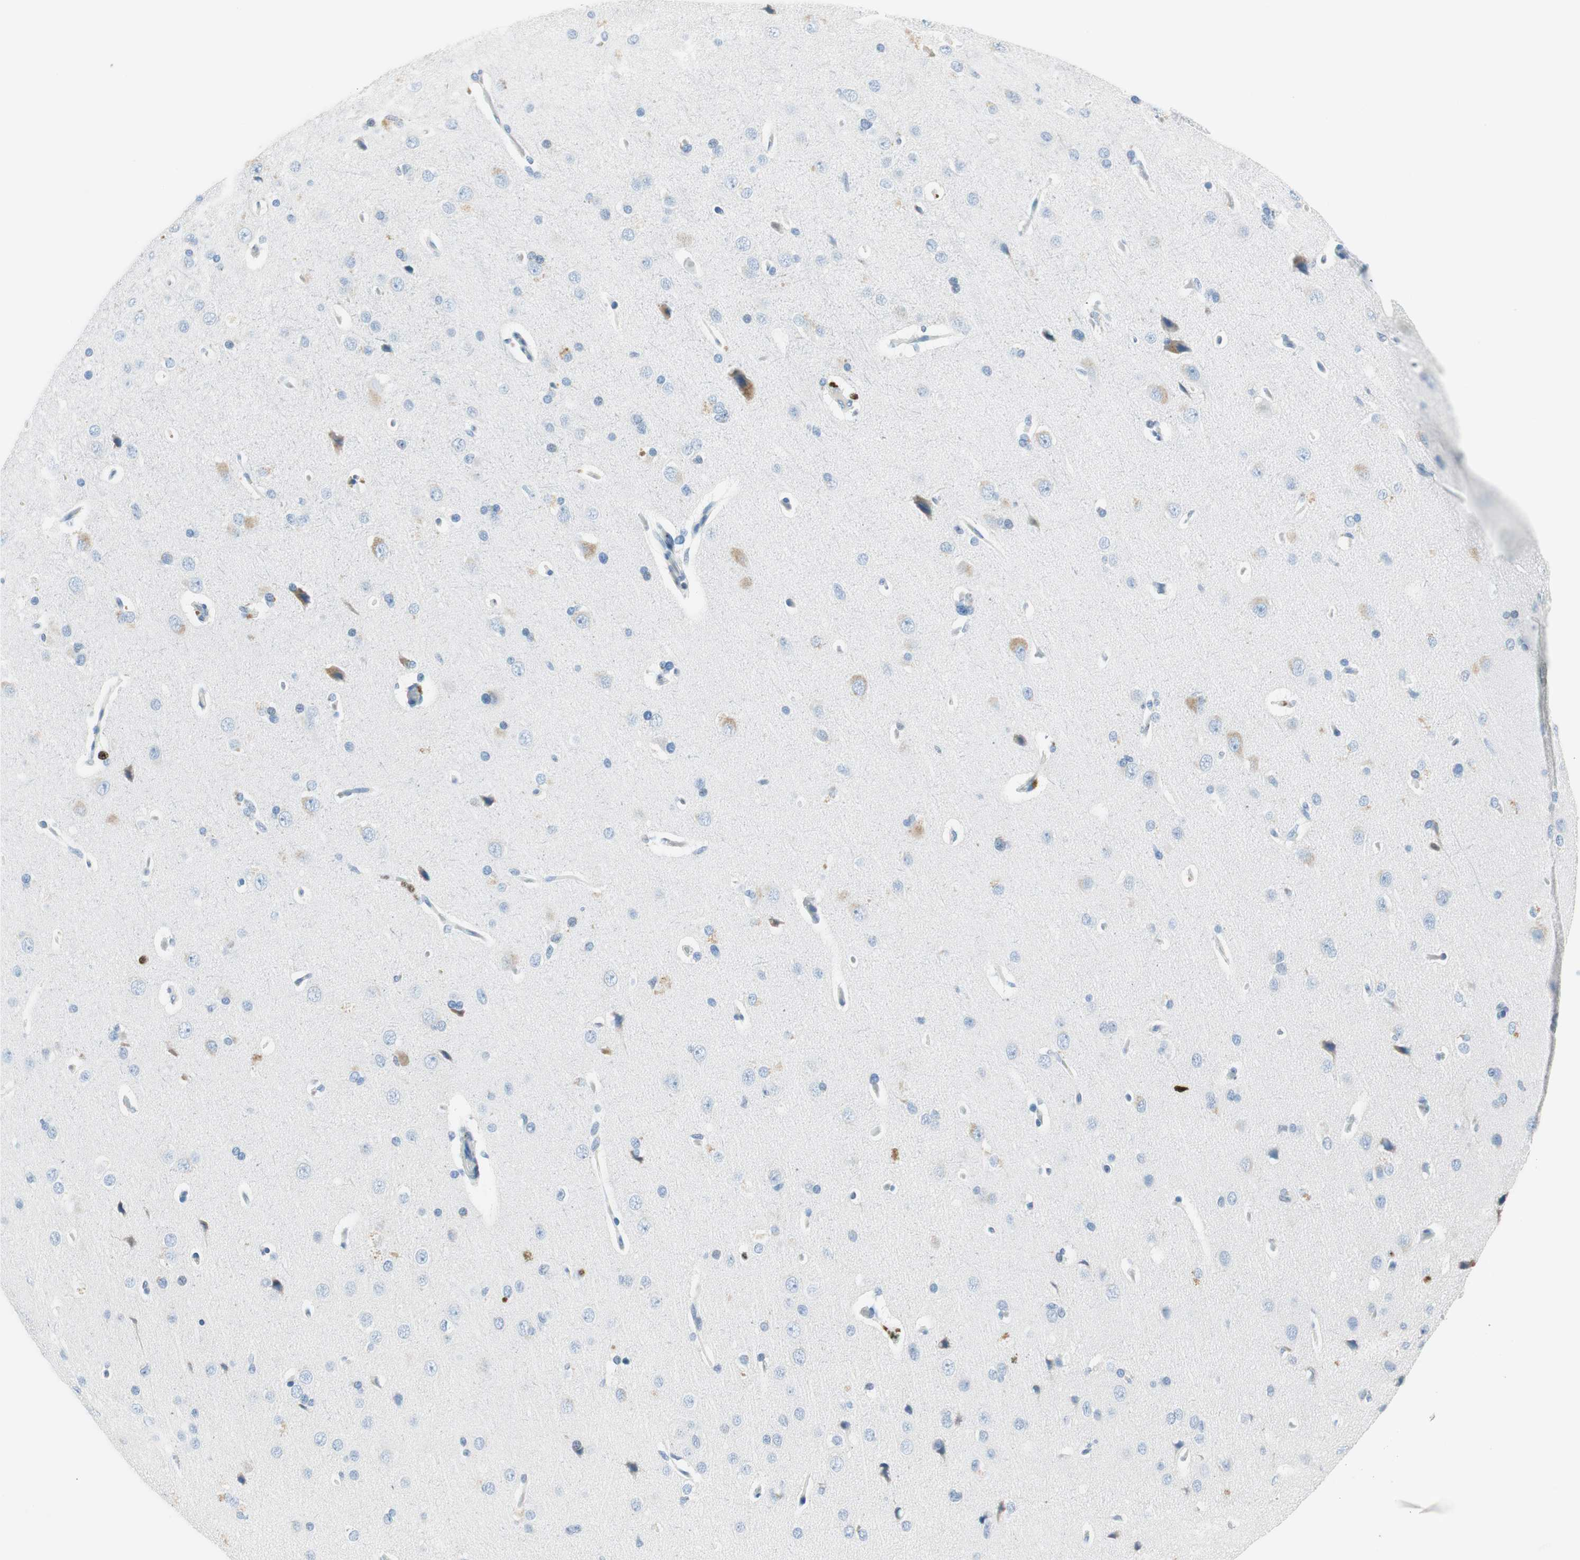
{"staining": {"intensity": "negative", "quantity": "none", "location": "none"}, "tissue": "cerebral cortex", "cell_type": "Endothelial cells", "image_type": "normal", "snomed": [{"axis": "morphology", "description": "Normal tissue, NOS"}, {"axis": "topography", "description": "Cerebral cortex"}], "caption": "This is a image of IHC staining of normal cerebral cortex, which shows no staining in endothelial cells. (DAB (3,3'-diaminobenzidine) immunohistochemistry with hematoxylin counter stain).", "gene": "EZH2", "patient": {"sex": "male", "age": 62}}